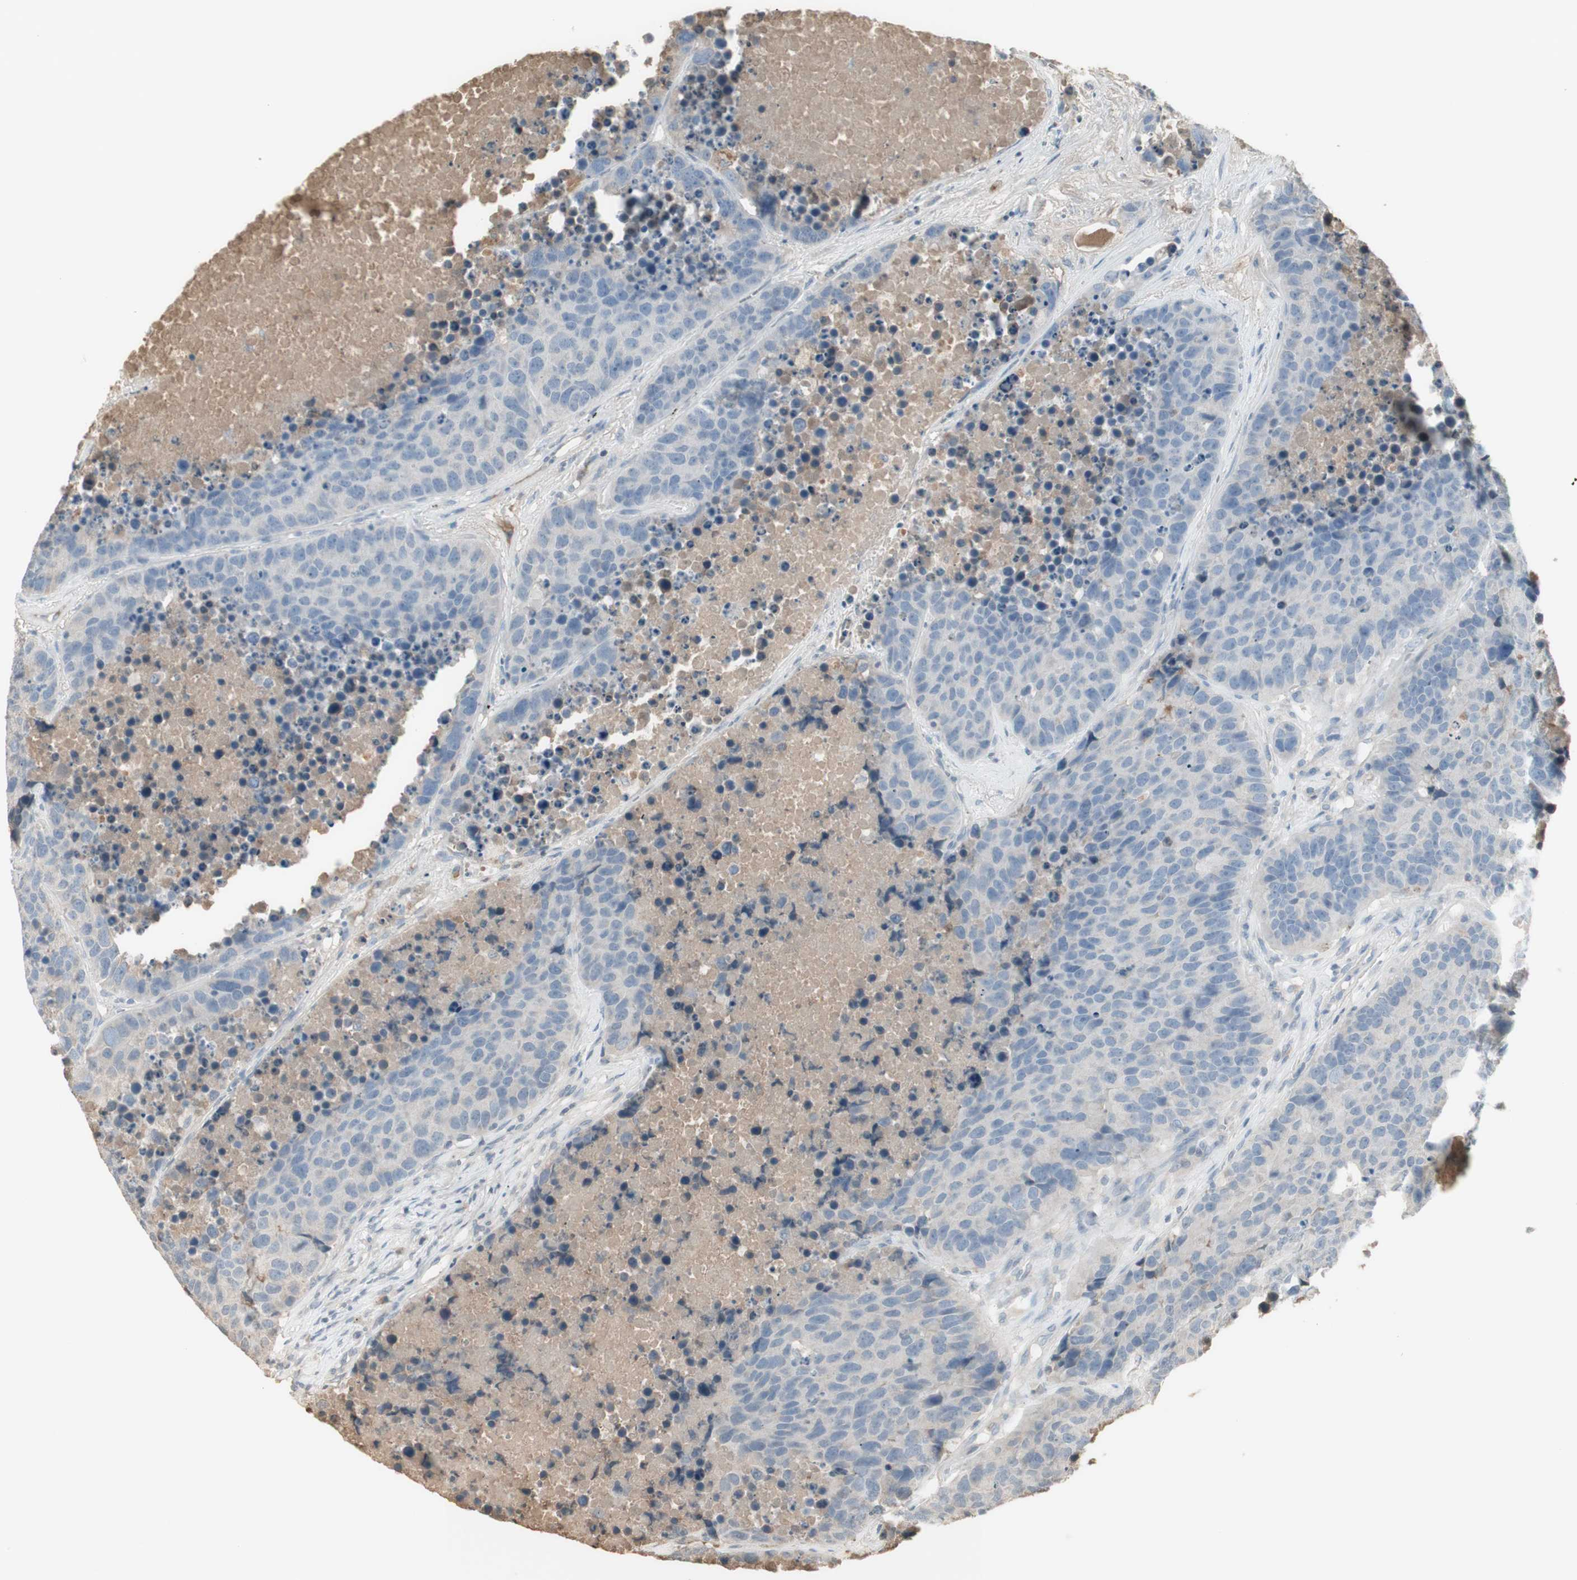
{"staining": {"intensity": "negative", "quantity": "none", "location": "none"}, "tissue": "carcinoid", "cell_type": "Tumor cells", "image_type": "cancer", "snomed": [{"axis": "morphology", "description": "Carcinoid, malignant, NOS"}, {"axis": "topography", "description": "Lung"}], "caption": "Tumor cells show no significant expression in carcinoid.", "gene": "IFNG", "patient": {"sex": "male", "age": 60}}